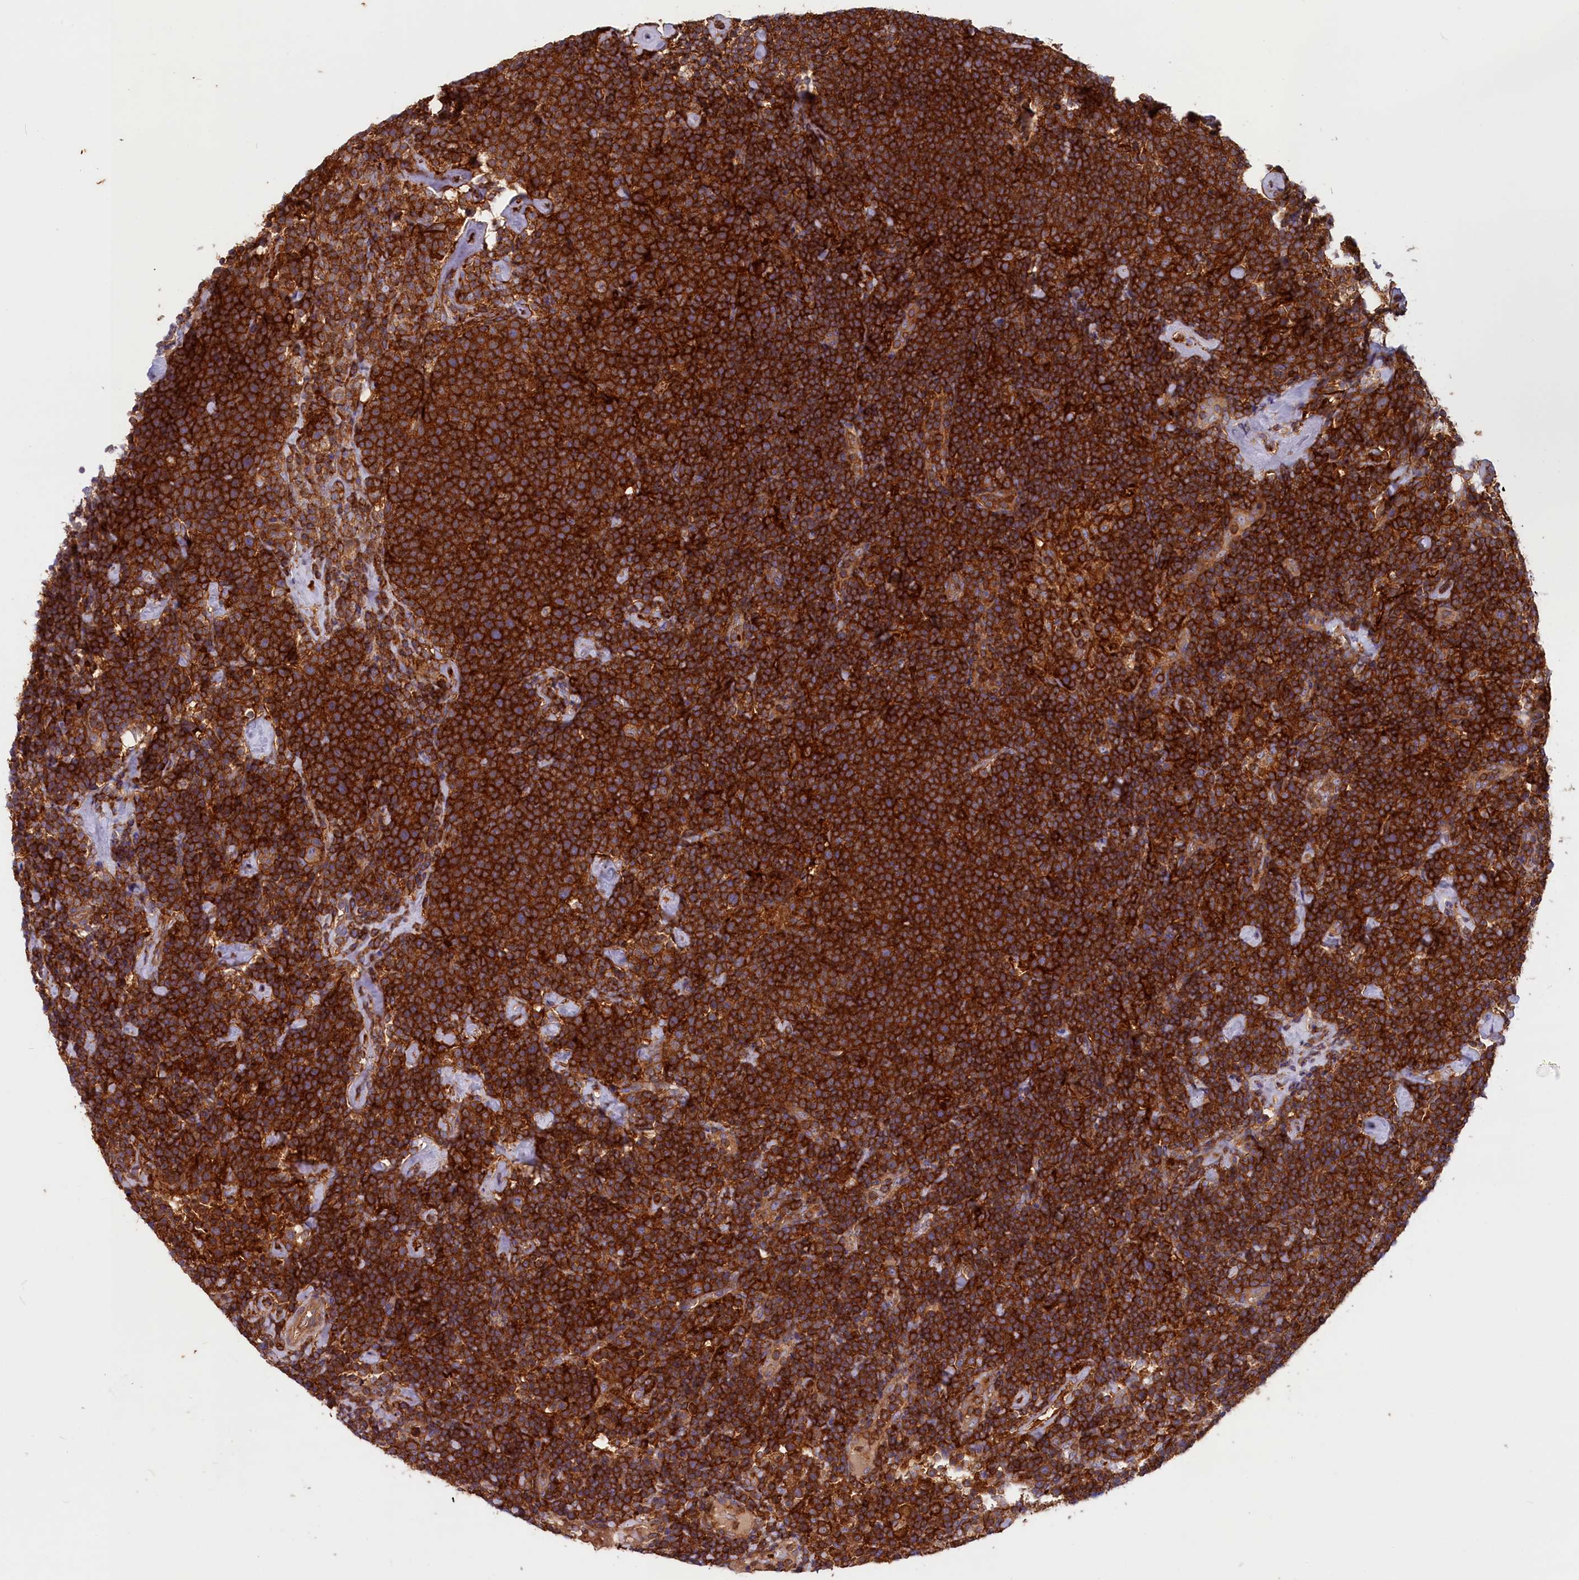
{"staining": {"intensity": "strong", "quantity": ">75%", "location": "cytoplasmic/membranous"}, "tissue": "lymphoma", "cell_type": "Tumor cells", "image_type": "cancer", "snomed": [{"axis": "morphology", "description": "Malignant lymphoma, non-Hodgkin's type, High grade"}, {"axis": "topography", "description": "Lymph node"}], "caption": "High-grade malignant lymphoma, non-Hodgkin's type stained with a protein marker shows strong staining in tumor cells.", "gene": "MYO9B", "patient": {"sex": "male", "age": 61}}